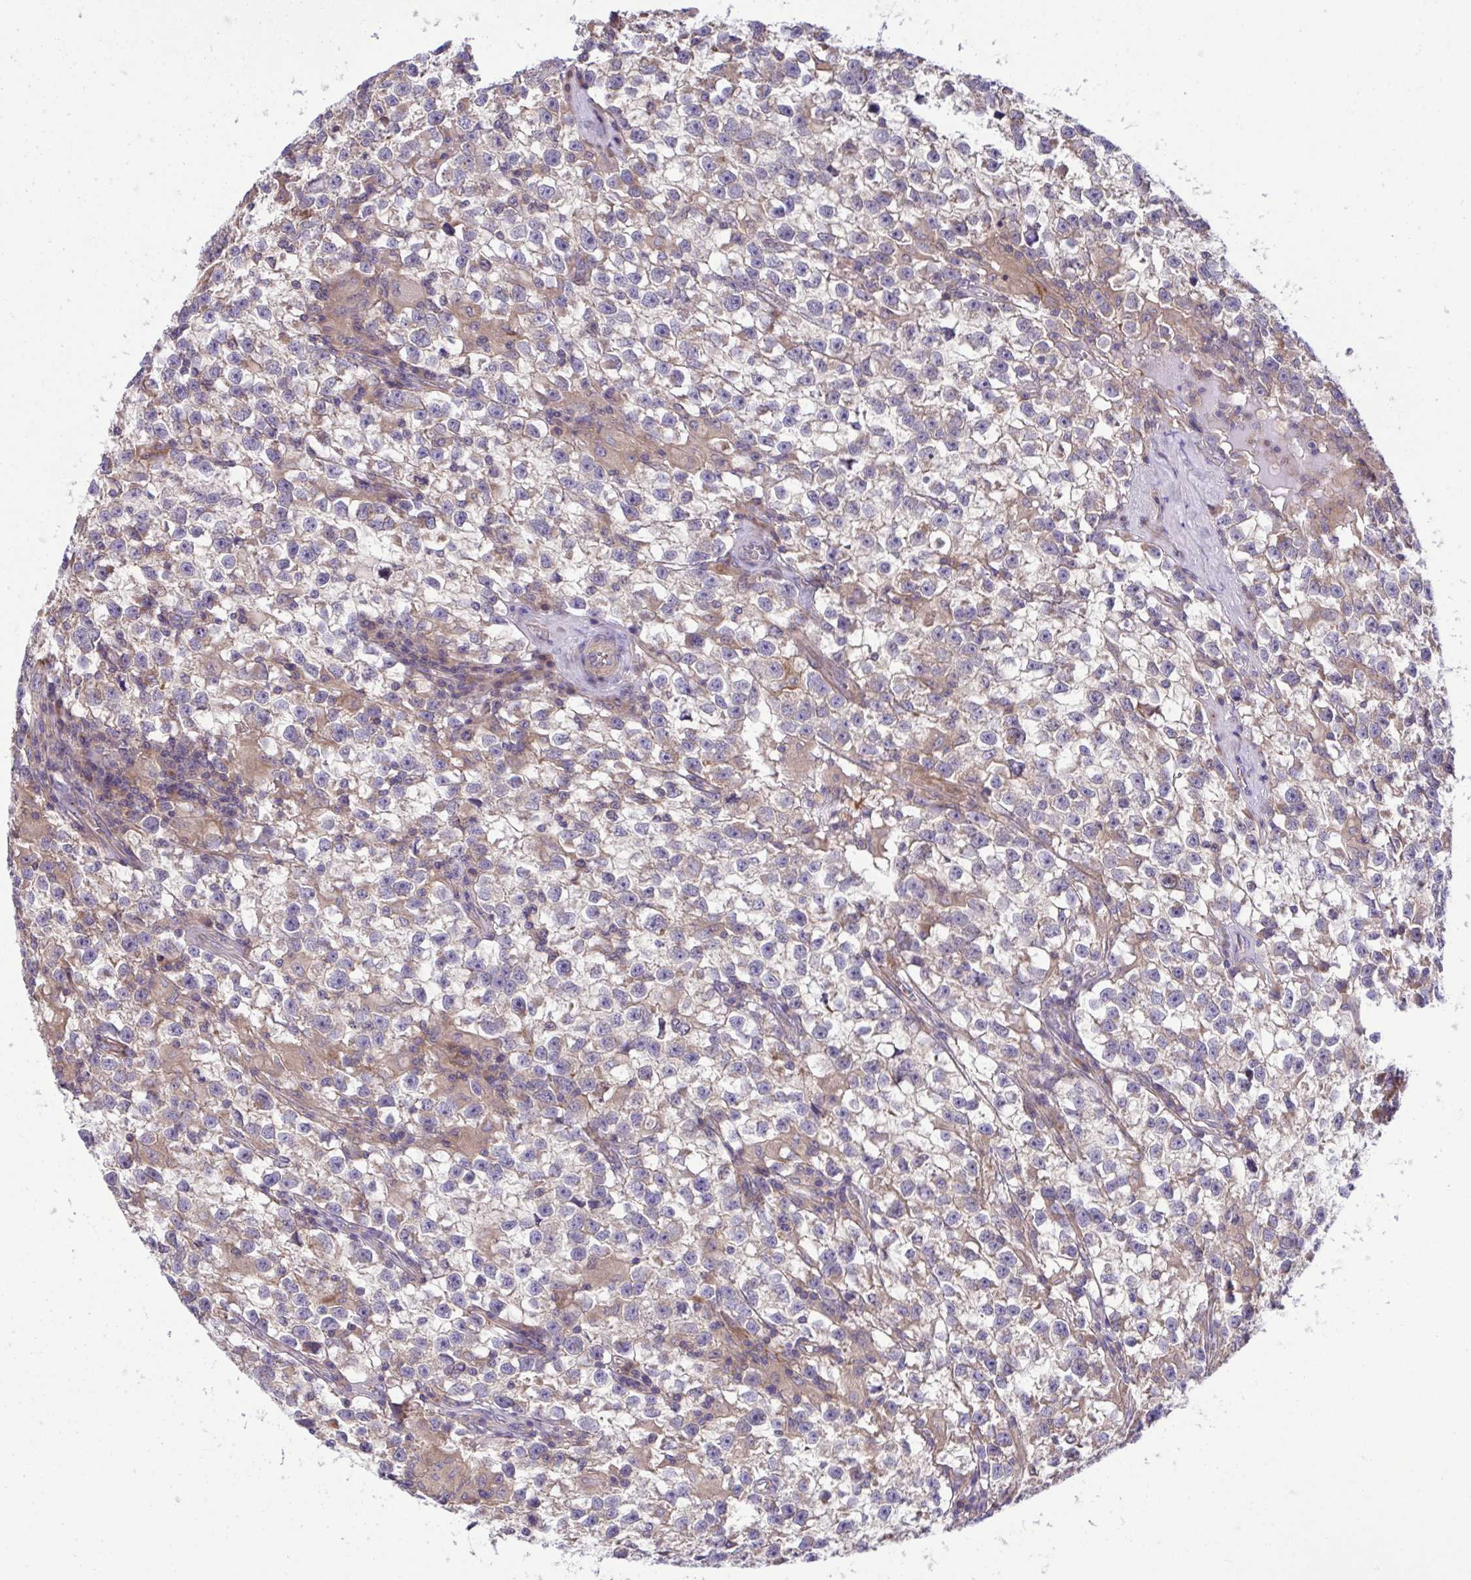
{"staining": {"intensity": "negative", "quantity": "none", "location": "none"}, "tissue": "testis cancer", "cell_type": "Tumor cells", "image_type": "cancer", "snomed": [{"axis": "morphology", "description": "Seminoma, NOS"}, {"axis": "topography", "description": "Testis"}], "caption": "DAB immunohistochemical staining of testis cancer shows no significant expression in tumor cells. (DAB (3,3'-diaminobenzidine) immunohistochemistry visualized using brightfield microscopy, high magnification).", "gene": "GRB14", "patient": {"sex": "male", "age": 31}}